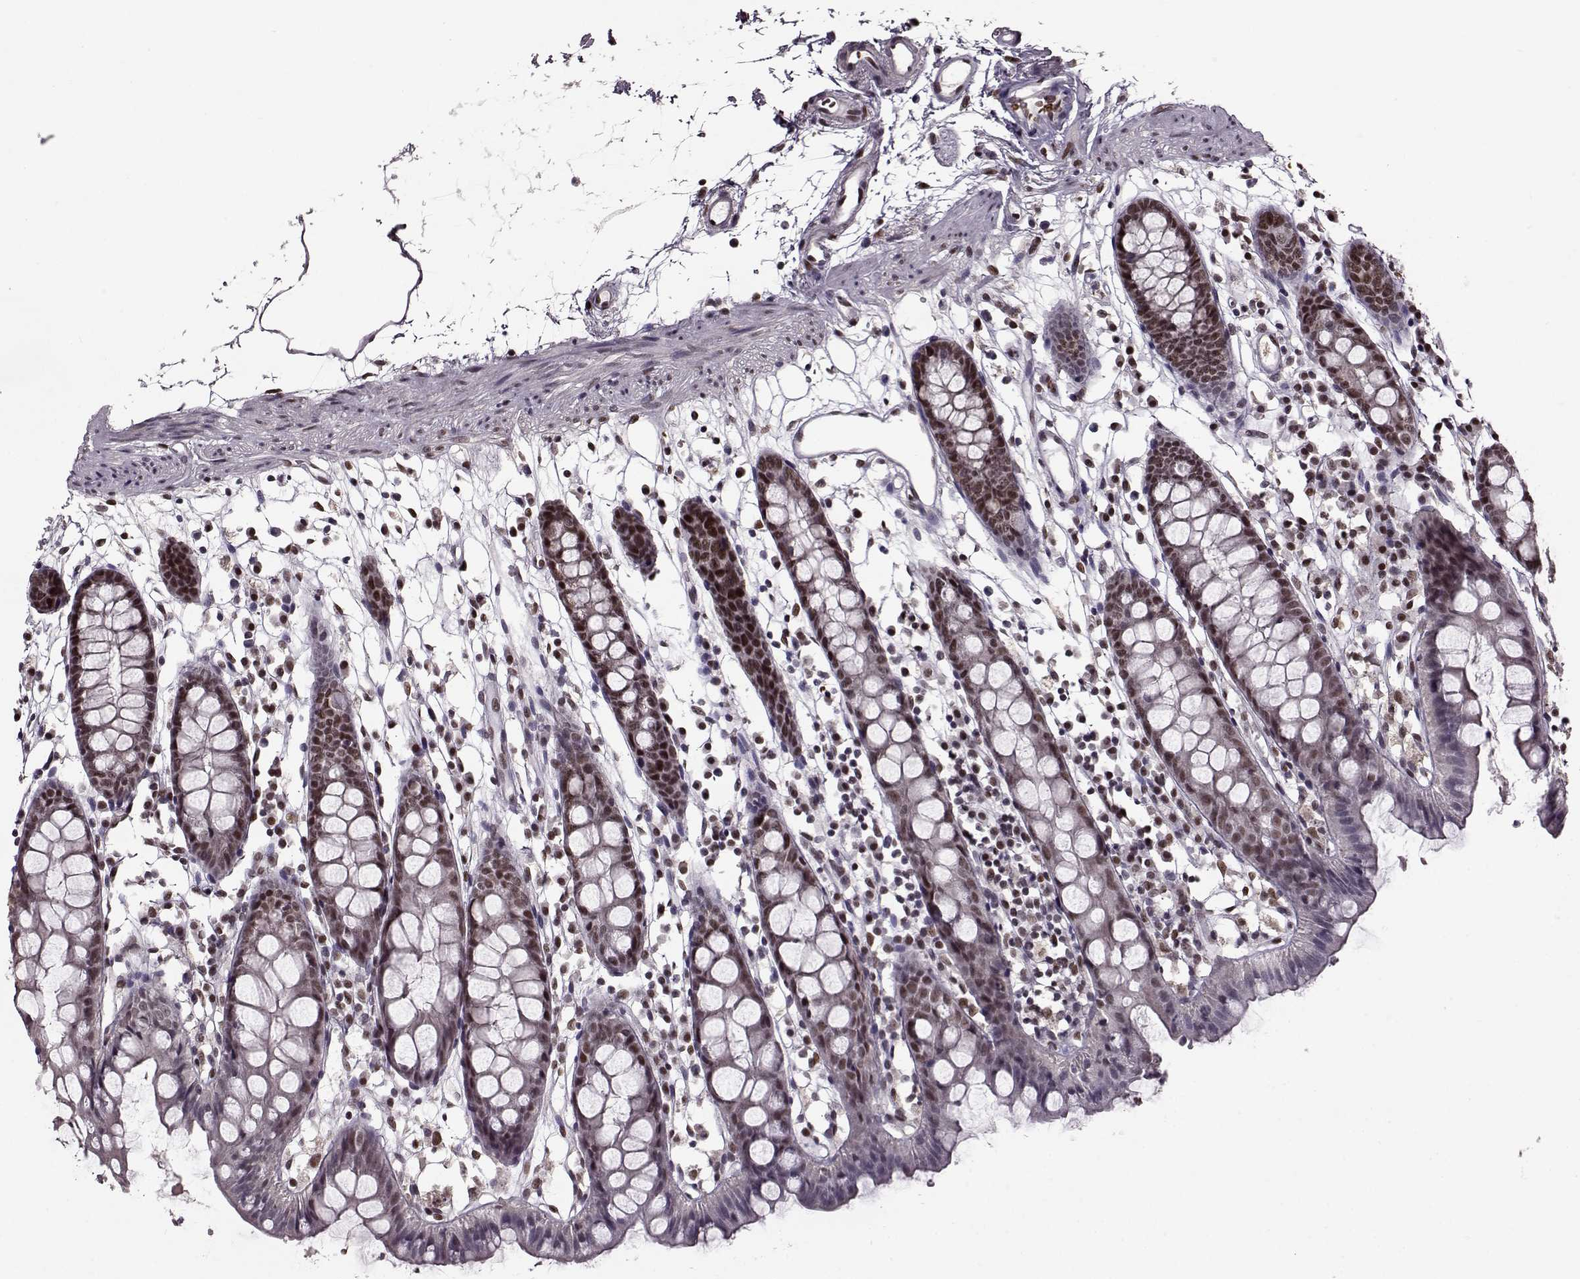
{"staining": {"intensity": "weak", "quantity": "<25%", "location": "nuclear"}, "tissue": "colon", "cell_type": "Endothelial cells", "image_type": "normal", "snomed": [{"axis": "morphology", "description": "Normal tissue, NOS"}, {"axis": "topography", "description": "Colon"}], "caption": "Colon was stained to show a protein in brown. There is no significant staining in endothelial cells. (DAB (3,3'-diaminobenzidine) immunohistochemistry with hematoxylin counter stain).", "gene": "FTO", "patient": {"sex": "male", "age": 47}}